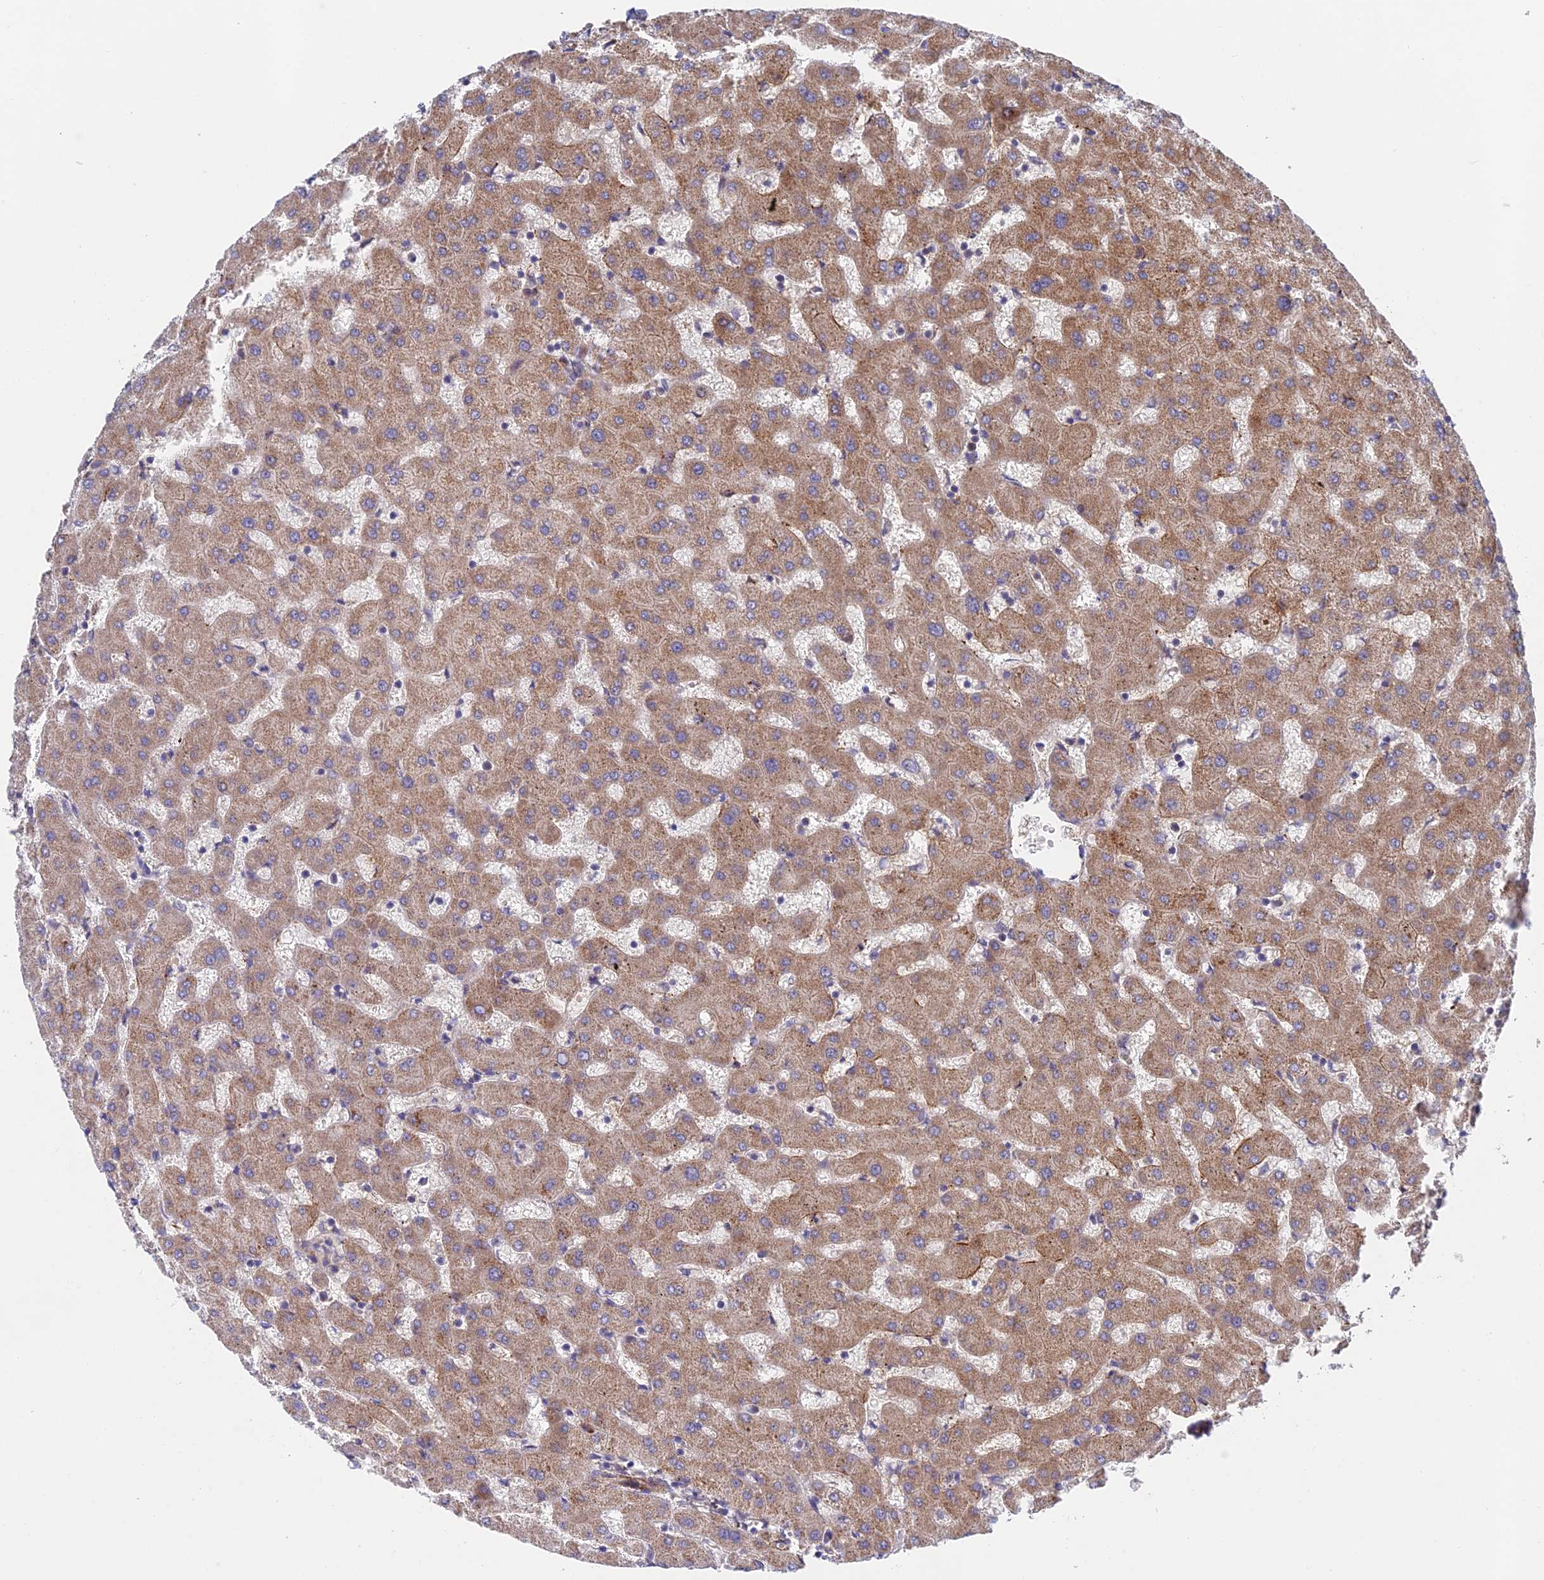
{"staining": {"intensity": "negative", "quantity": "none", "location": "none"}, "tissue": "liver", "cell_type": "Cholangiocytes", "image_type": "normal", "snomed": [{"axis": "morphology", "description": "Normal tissue, NOS"}, {"axis": "topography", "description": "Liver"}], "caption": "Protein analysis of unremarkable liver reveals no significant positivity in cholangiocytes. (Immunohistochemistry, brightfield microscopy, high magnification).", "gene": "UROS", "patient": {"sex": "female", "age": 63}}